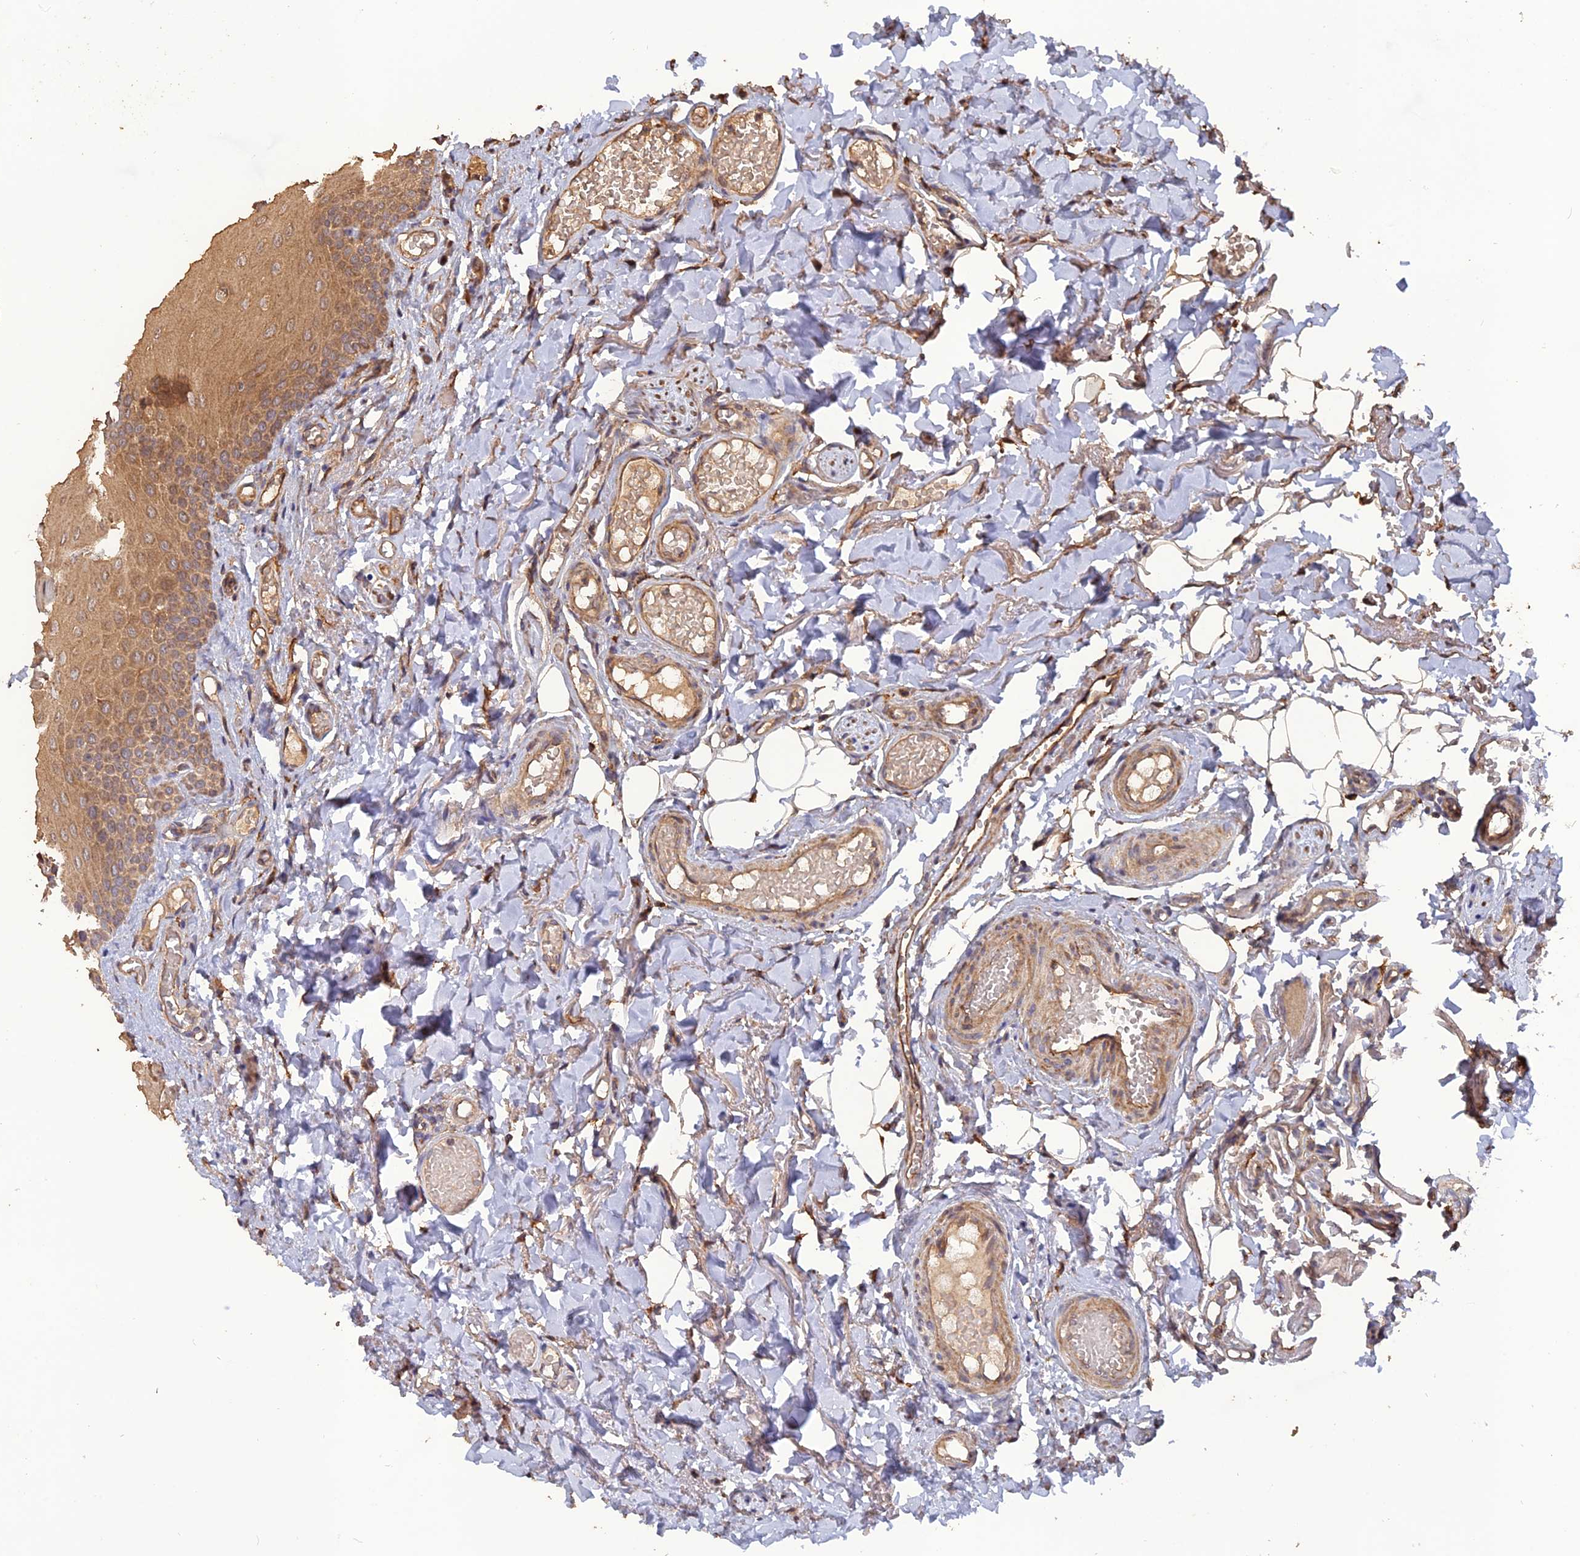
{"staining": {"intensity": "moderate", "quantity": ">75%", "location": "cytoplasmic/membranous"}, "tissue": "oral mucosa", "cell_type": "Squamous epithelial cells", "image_type": "normal", "snomed": [{"axis": "morphology", "description": "Normal tissue, NOS"}, {"axis": "topography", "description": "Oral tissue"}], "caption": "Moderate cytoplasmic/membranous positivity is identified in about >75% of squamous epithelial cells in normal oral mucosa. (brown staining indicates protein expression, while blue staining denotes nuclei).", "gene": "LAYN", "patient": {"sex": "female", "age": 70}}